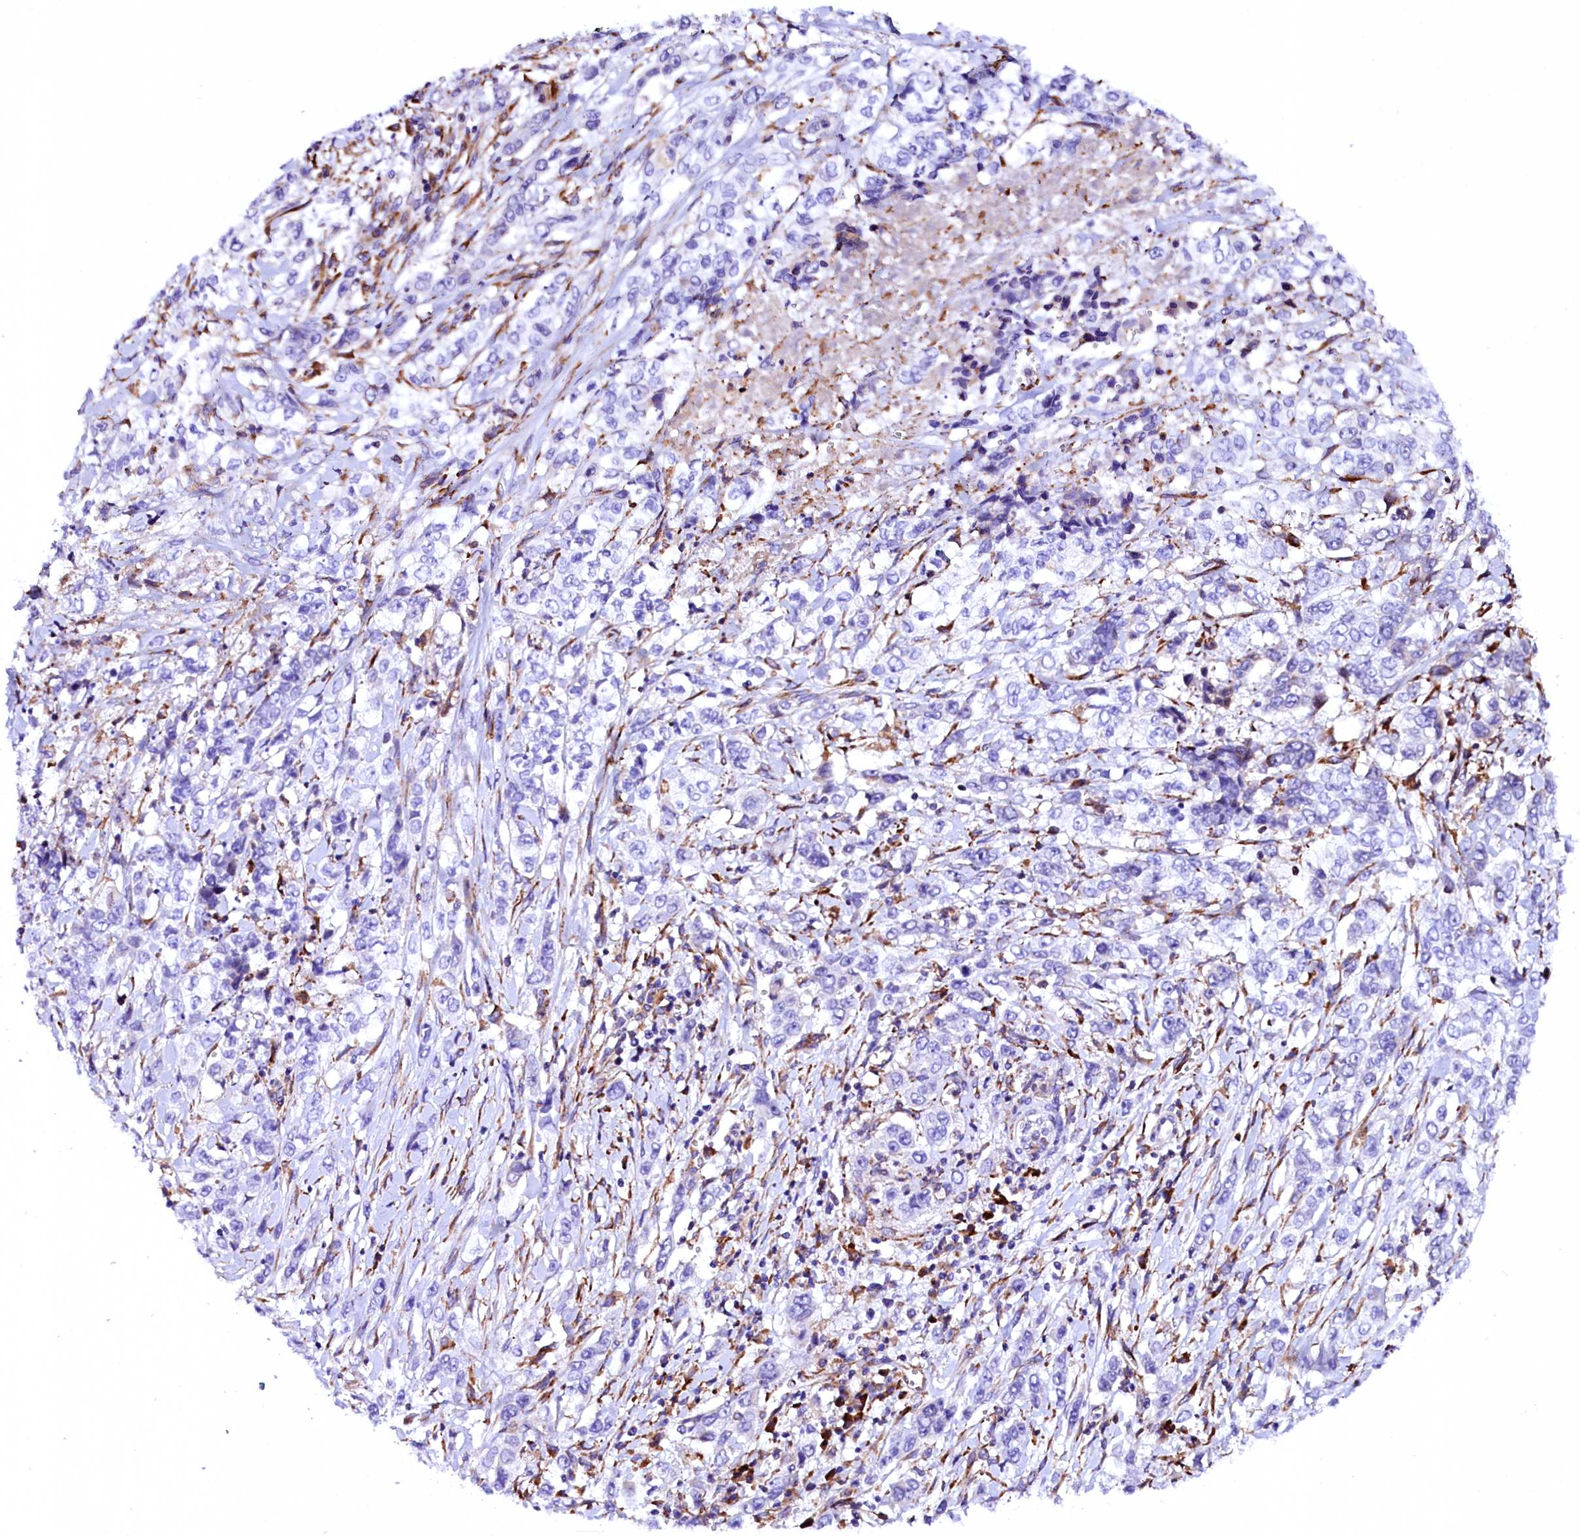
{"staining": {"intensity": "negative", "quantity": "none", "location": "none"}, "tissue": "stomach cancer", "cell_type": "Tumor cells", "image_type": "cancer", "snomed": [{"axis": "morphology", "description": "Adenocarcinoma, NOS"}, {"axis": "topography", "description": "Stomach, upper"}], "caption": "An immunohistochemistry image of stomach cancer is shown. There is no staining in tumor cells of stomach cancer.", "gene": "CMTR2", "patient": {"sex": "male", "age": 62}}